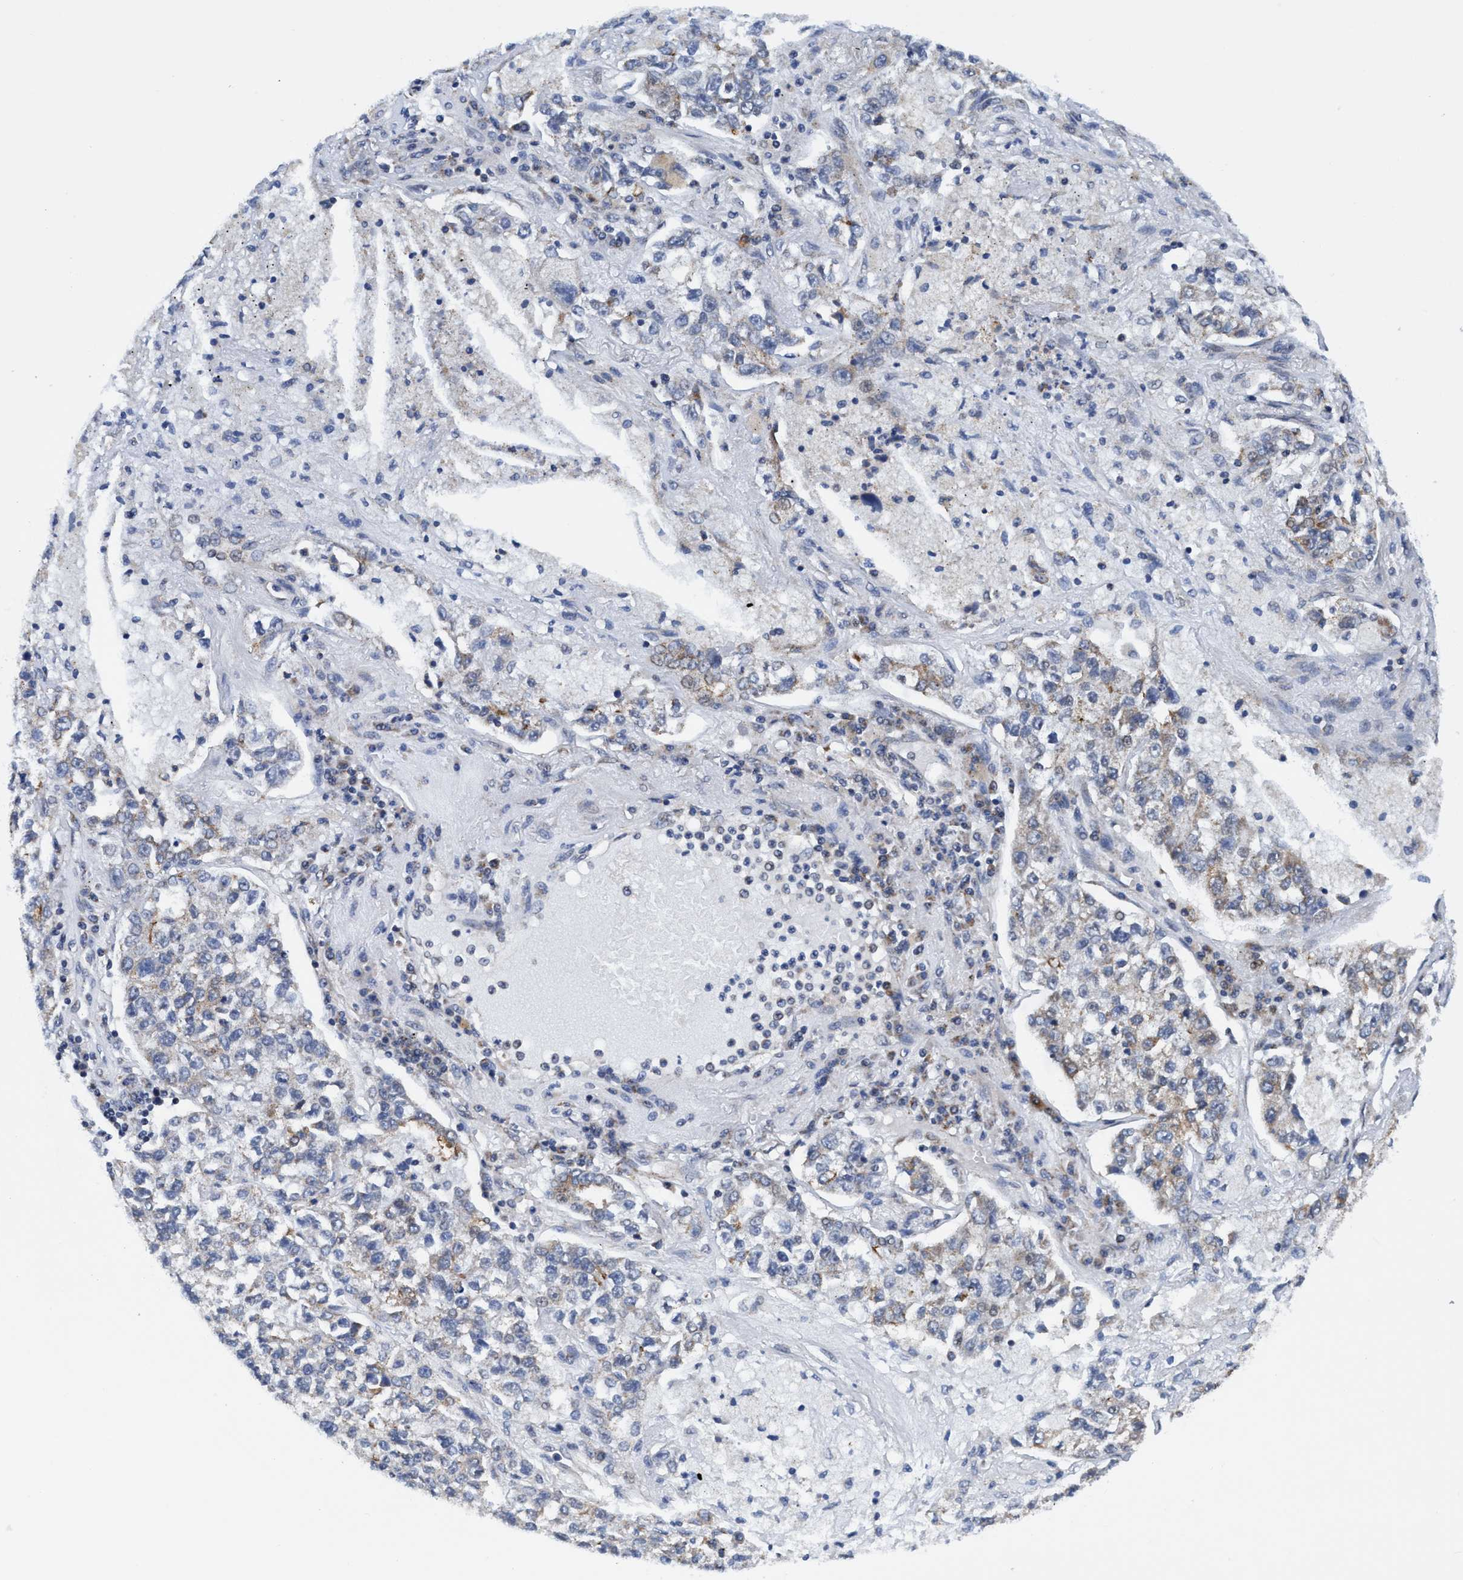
{"staining": {"intensity": "weak", "quantity": "<25%", "location": "cytoplasmic/membranous"}, "tissue": "lung cancer", "cell_type": "Tumor cells", "image_type": "cancer", "snomed": [{"axis": "morphology", "description": "Adenocarcinoma, NOS"}, {"axis": "topography", "description": "Lung"}], "caption": "Photomicrograph shows no significant protein expression in tumor cells of lung adenocarcinoma.", "gene": "AGAP2", "patient": {"sex": "male", "age": 49}}